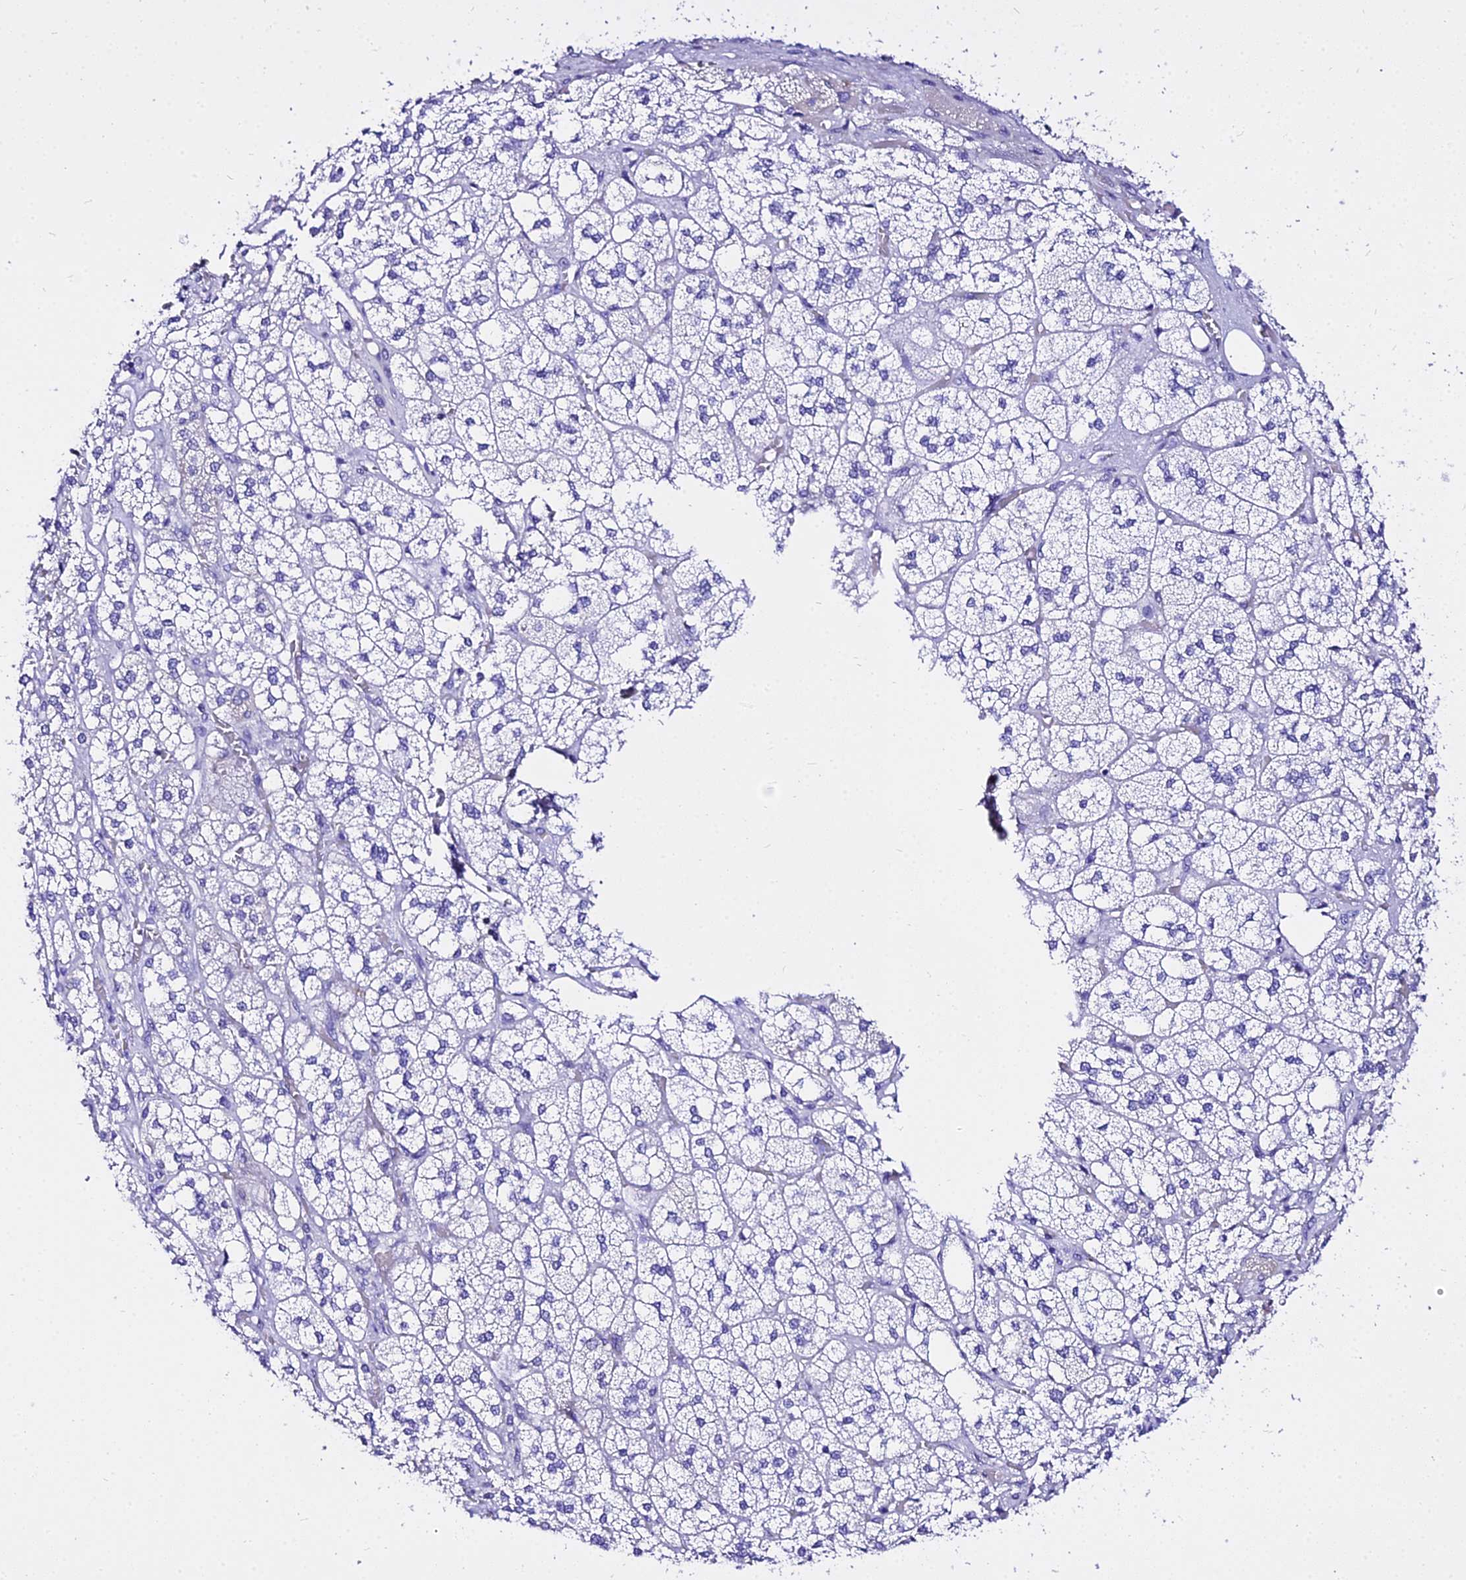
{"staining": {"intensity": "negative", "quantity": "none", "location": "none"}, "tissue": "adrenal gland", "cell_type": "Glandular cells", "image_type": "normal", "snomed": [{"axis": "morphology", "description": "Normal tissue, NOS"}, {"axis": "topography", "description": "Adrenal gland"}], "caption": "There is no significant positivity in glandular cells of adrenal gland. The staining is performed using DAB (3,3'-diaminobenzidine) brown chromogen with nuclei counter-stained in using hematoxylin.", "gene": "TUBA1A", "patient": {"sex": "male", "age": 61}}